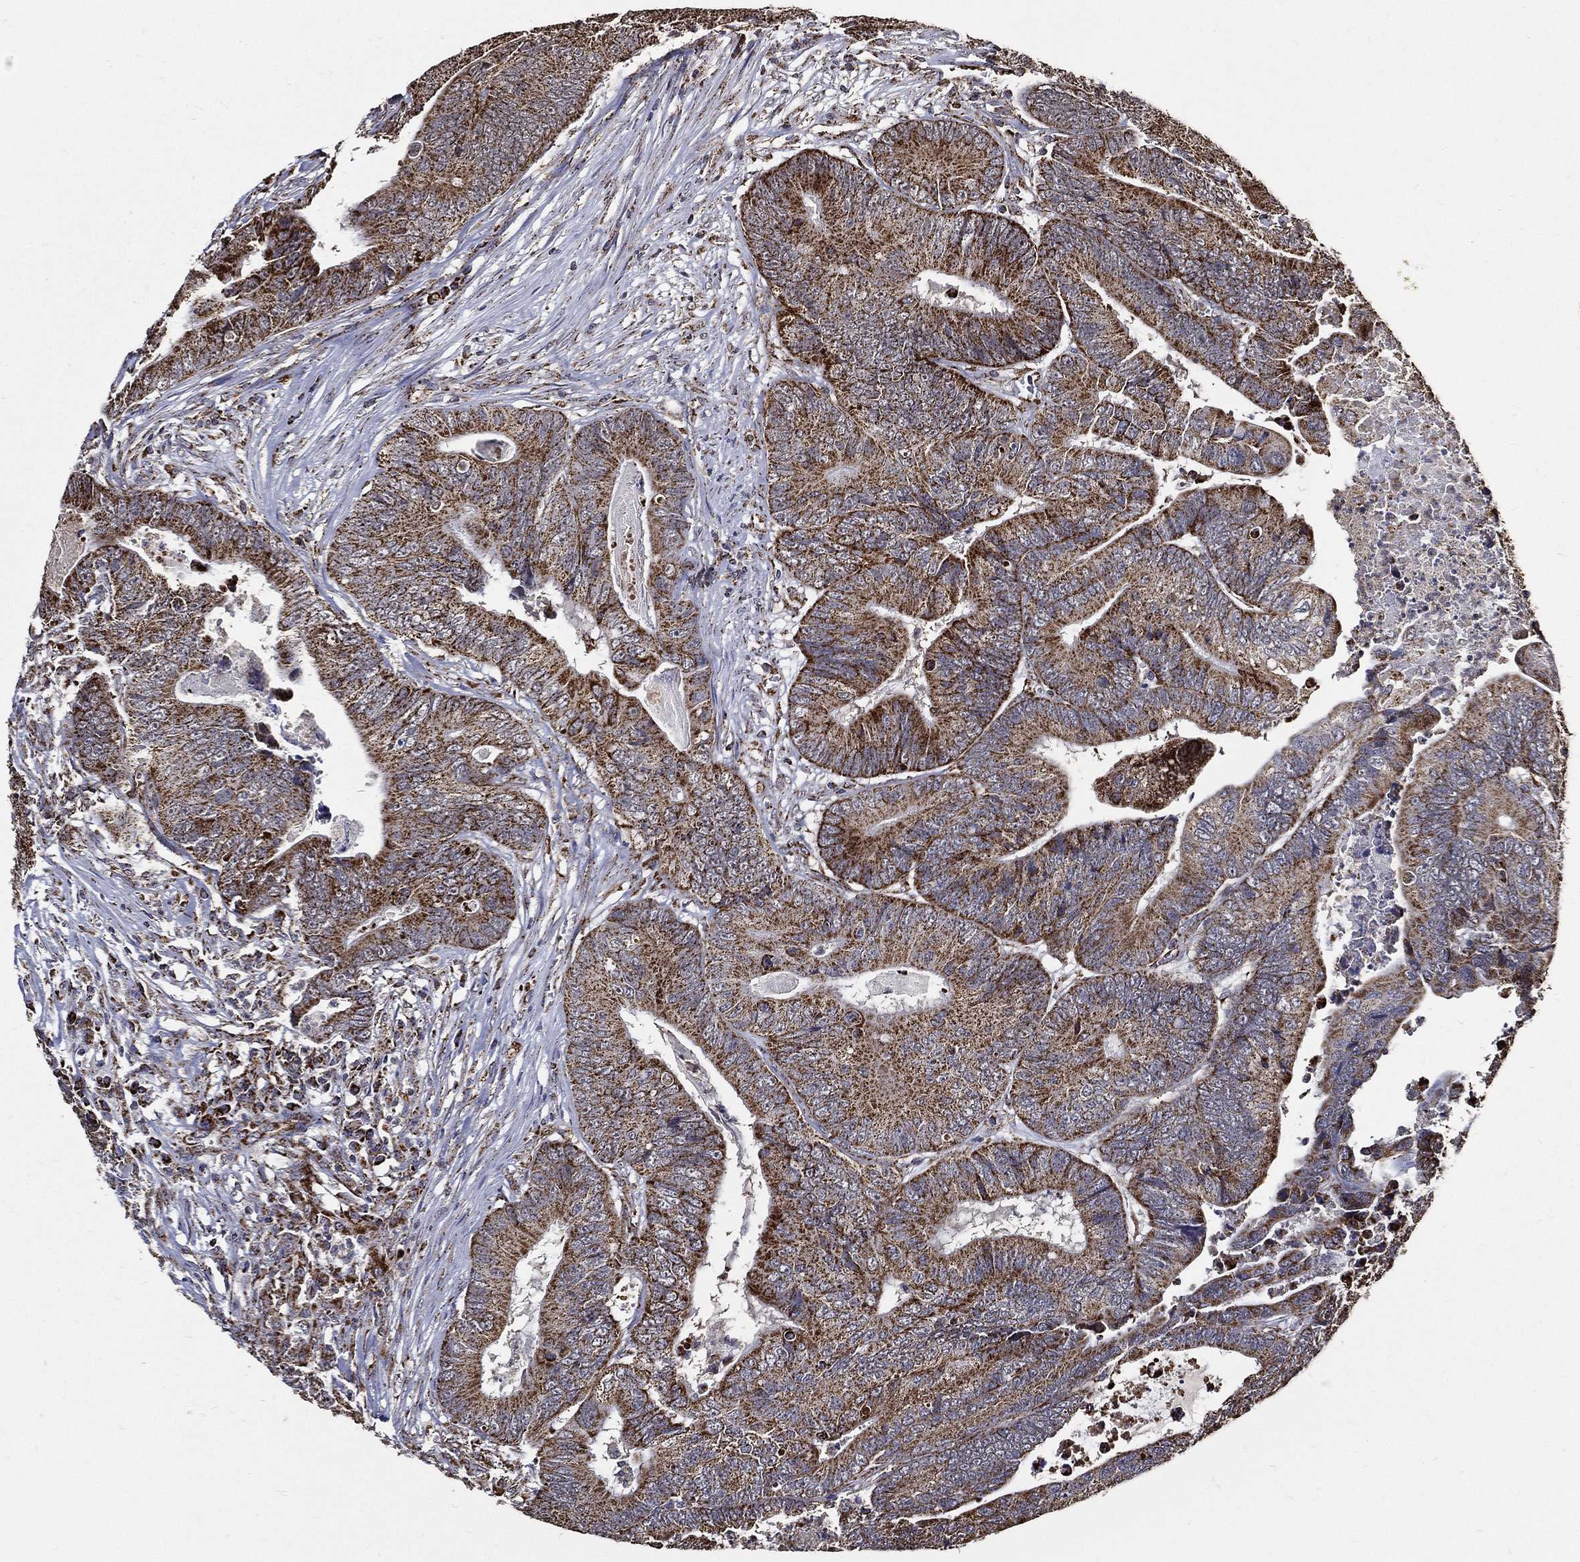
{"staining": {"intensity": "strong", "quantity": ">75%", "location": "cytoplasmic/membranous"}, "tissue": "colorectal cancer", "cell_type": "Tumor cells", "image_type": "cancer", "snomed": [{"axis": "morphology", "description": "Adenocarcinoma, NOS"}, {"axis": "topography", "description": "Colon"}], "caption": "Colorectal cancer (adenocarcinoma) stained for a protein reveals strong cytoplasmic/membranous positivity in tumor cells.", "gene": "NDUFAB1", "patient": {"sex": "male", "age": 84}}